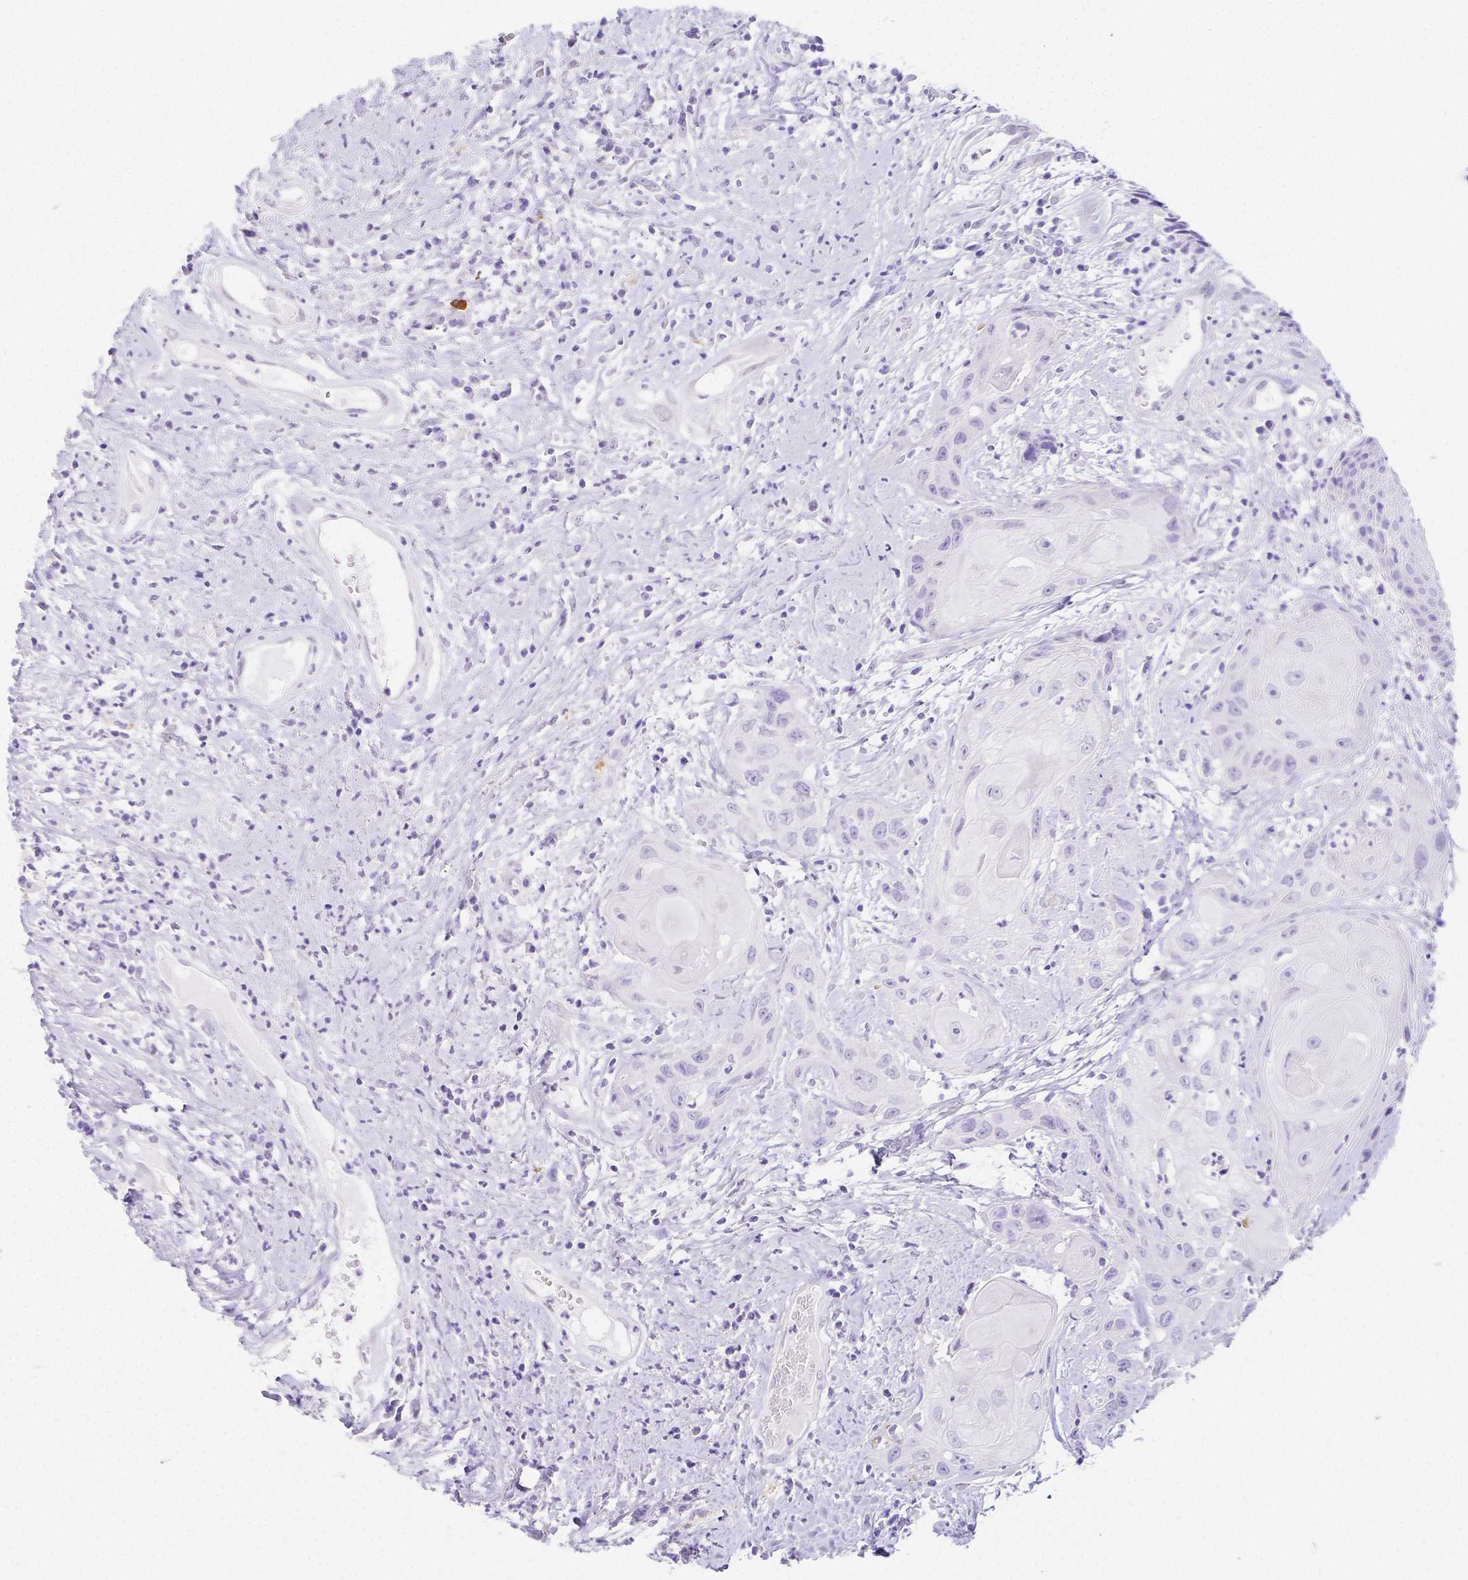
{"staining": {"intensity": "negative", "quantity": "none", "location": "none"}, "tissue": "head and neck cancer", "cell_type": "Tumor cells", "image_type": "cancer", "snomed": [{"axis": "morphology", "description": "Squamous cell carcinoma, NOS"}, {"axis": "topography", "description": "Head-Neck"}], "caption": "Tumor cells show no significant protein staining in head and neck cancer.", "gene": "ARHGAP36", "patient": {"sex": "male", "age": 57}}